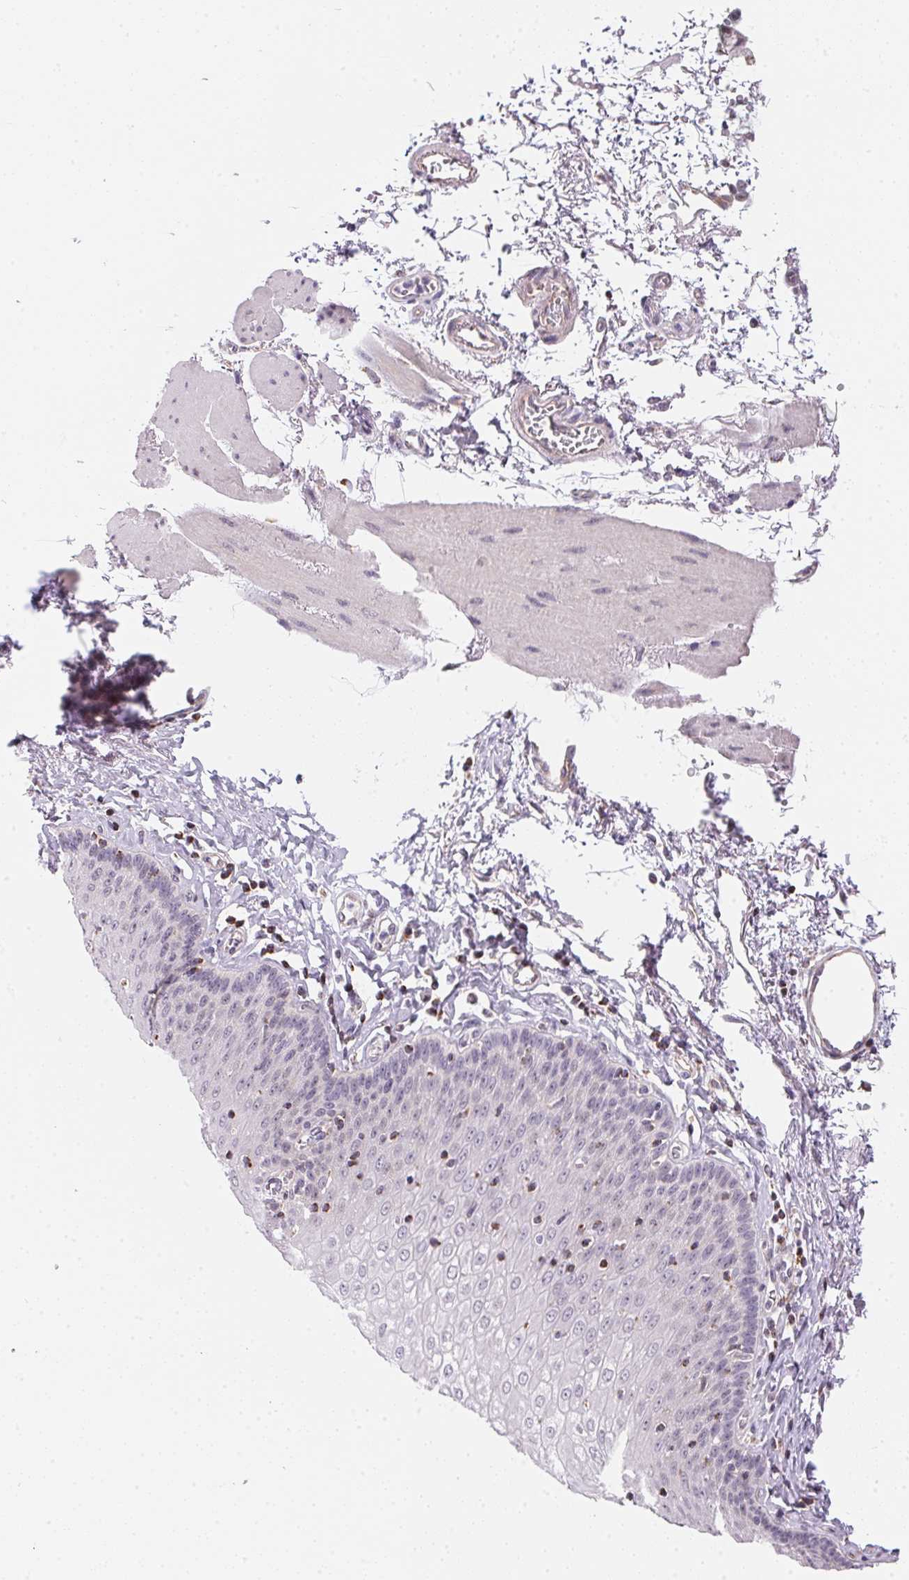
{"staining": {"intensity": "moderate", "quantity": "<25%", "location": "cytoplasmic/membranous"}, "tissue": "esophagus", "cell_type": "Squamous epithelial cells", "image_type": "normal", "snomed": [{"axis": "morphology", "description": "Normal tissue, NOS"}, {"axis": "topography", "description": "Esophagus"}], "caption": "Approximately <25% of squamous epithelial cells in benign esophagus display moderate cytoplasmic/membranous protein staining as visualized by brown immunohistochemical staining.", "gene": "GIPC2", "patient": {"sex": "female", "age": 81}}